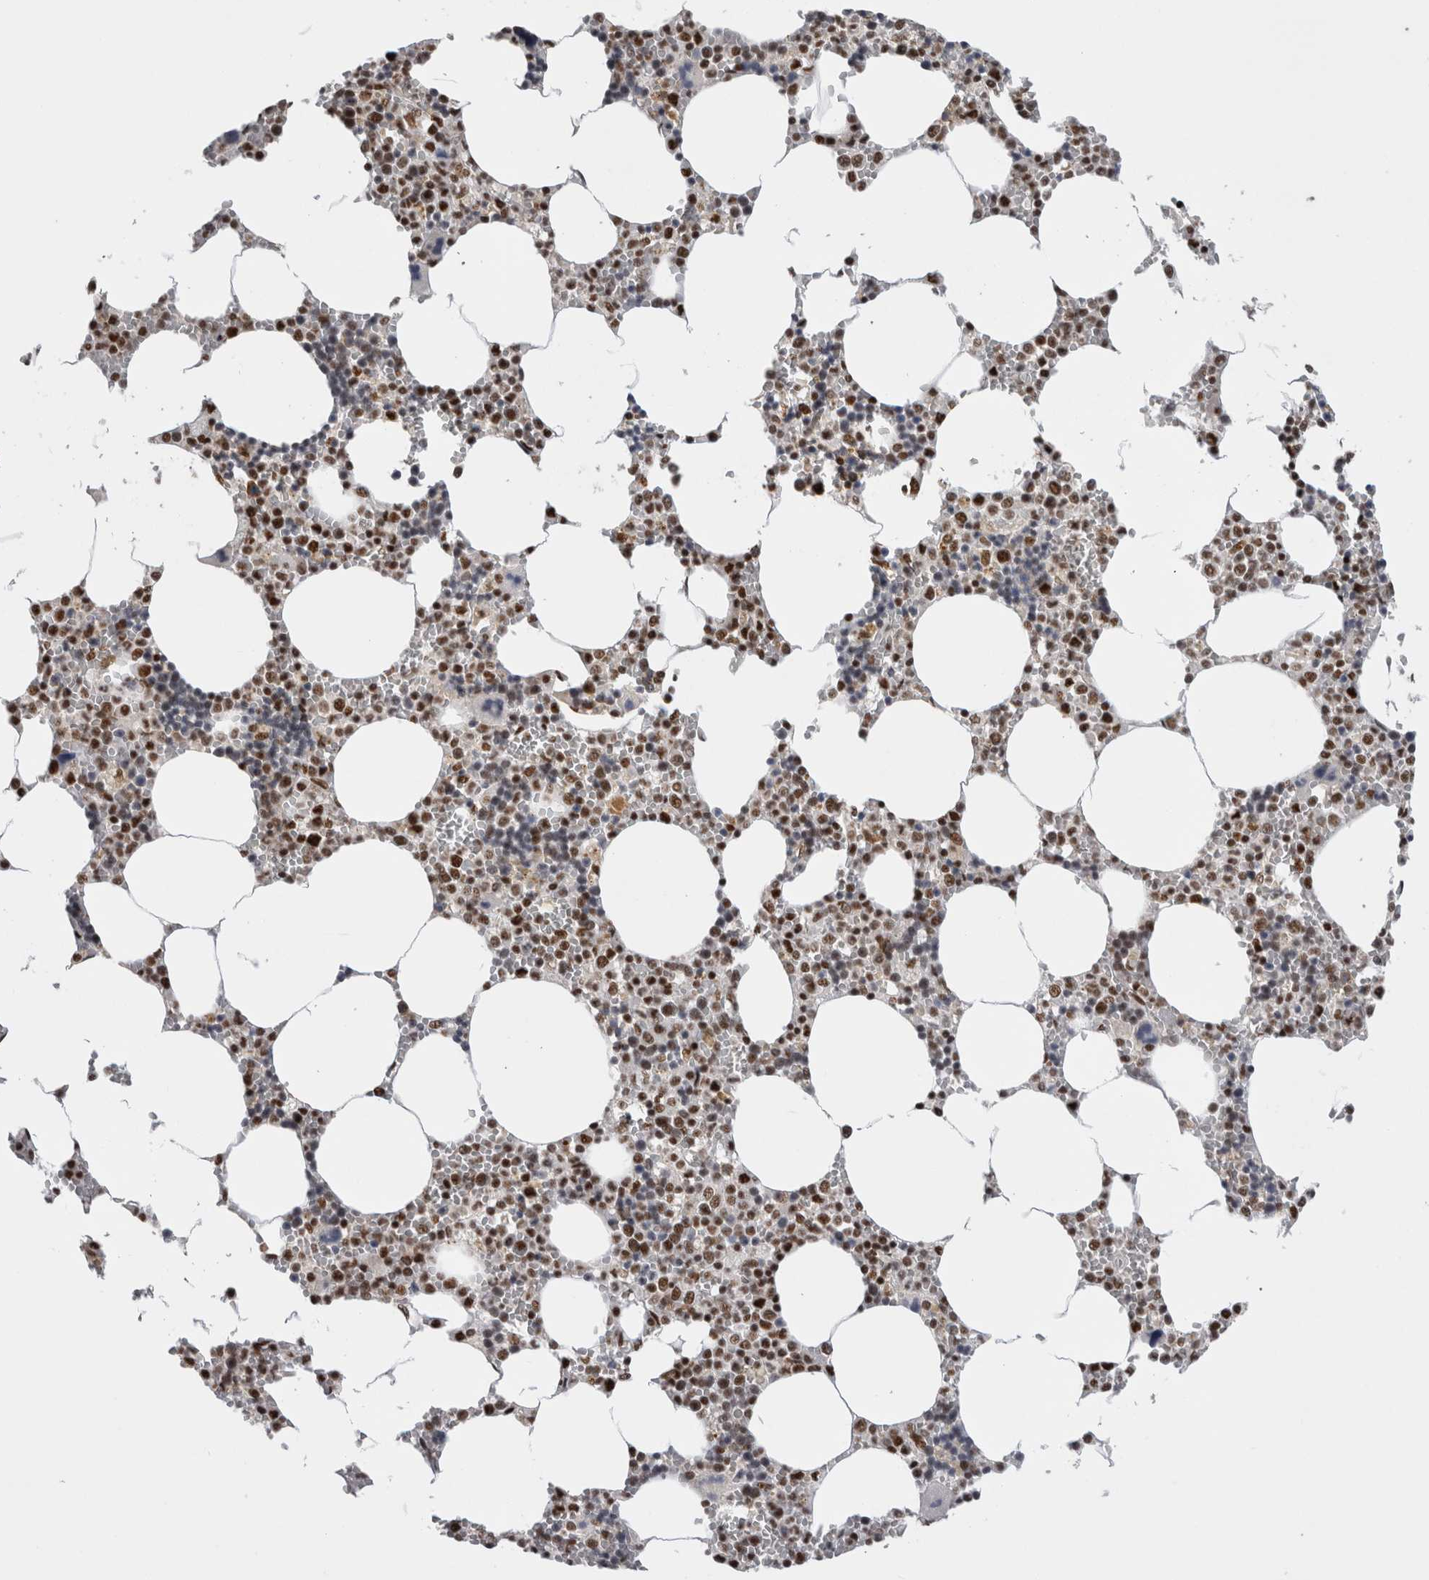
{"staining": {"intensity": "strong", "quantity": "25%-75%", "location": "nuclear"}, "tissue": "bone marrow", "cell_type": "Hematopoietic cells", "image_type": "normal", "snomed": [{"axis": "morphology", "description": "Normal tissue, NOS"}, {"axis": "topography", "description": "Bone marrow"}], "caption": "Immunohistochemical staining of unremarkable bone marrow reveals high levels of strong nuclear expression in approximately 25%-75% of hematopoietic cells. (DAB (3,3'-diaminobenzidine) IHC with brightfield microscopy, high magnification).", "gene": "CDK11A", "patient": {"sex": "male", "age": 70}}